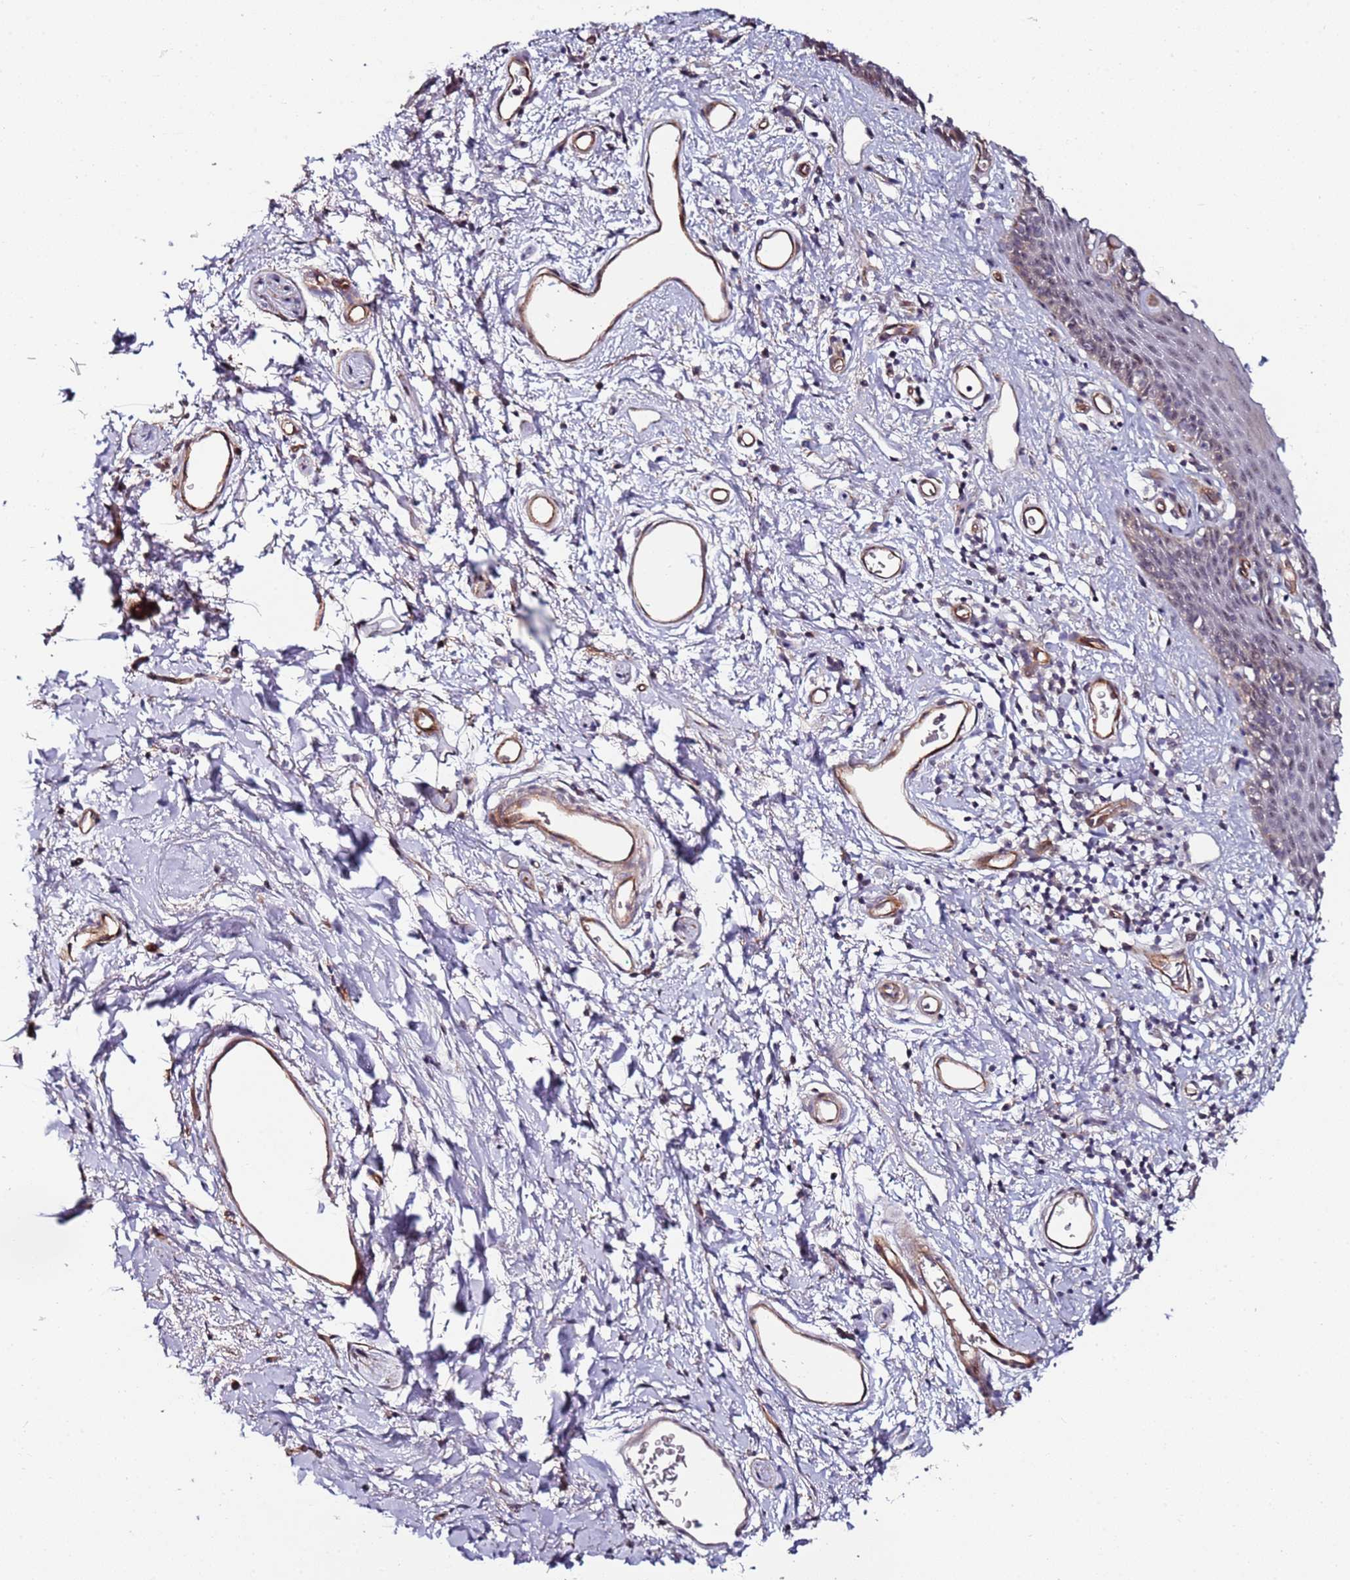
{"staining": {"intensity": "strong", "quantity": "<25%", "location": "cytoplasmic/membranous,nuclear"}, "tissue": "skin", "cell_type": "Epidermal cells", "image_type": "normal", "snomed": [{"axis": "morphology", "description": "Normal tissue, NOS"}, {"axis": "topography", "description": "Vulva"}], "caption": "Brown immunohistochemical staining in benign skin demonstrates strong cytoplasmic/membranous,nuclear staining in about <25% of epidermal cells.", "gene": "DUSP28", "patient": {"sex": "female", "age": 66}}